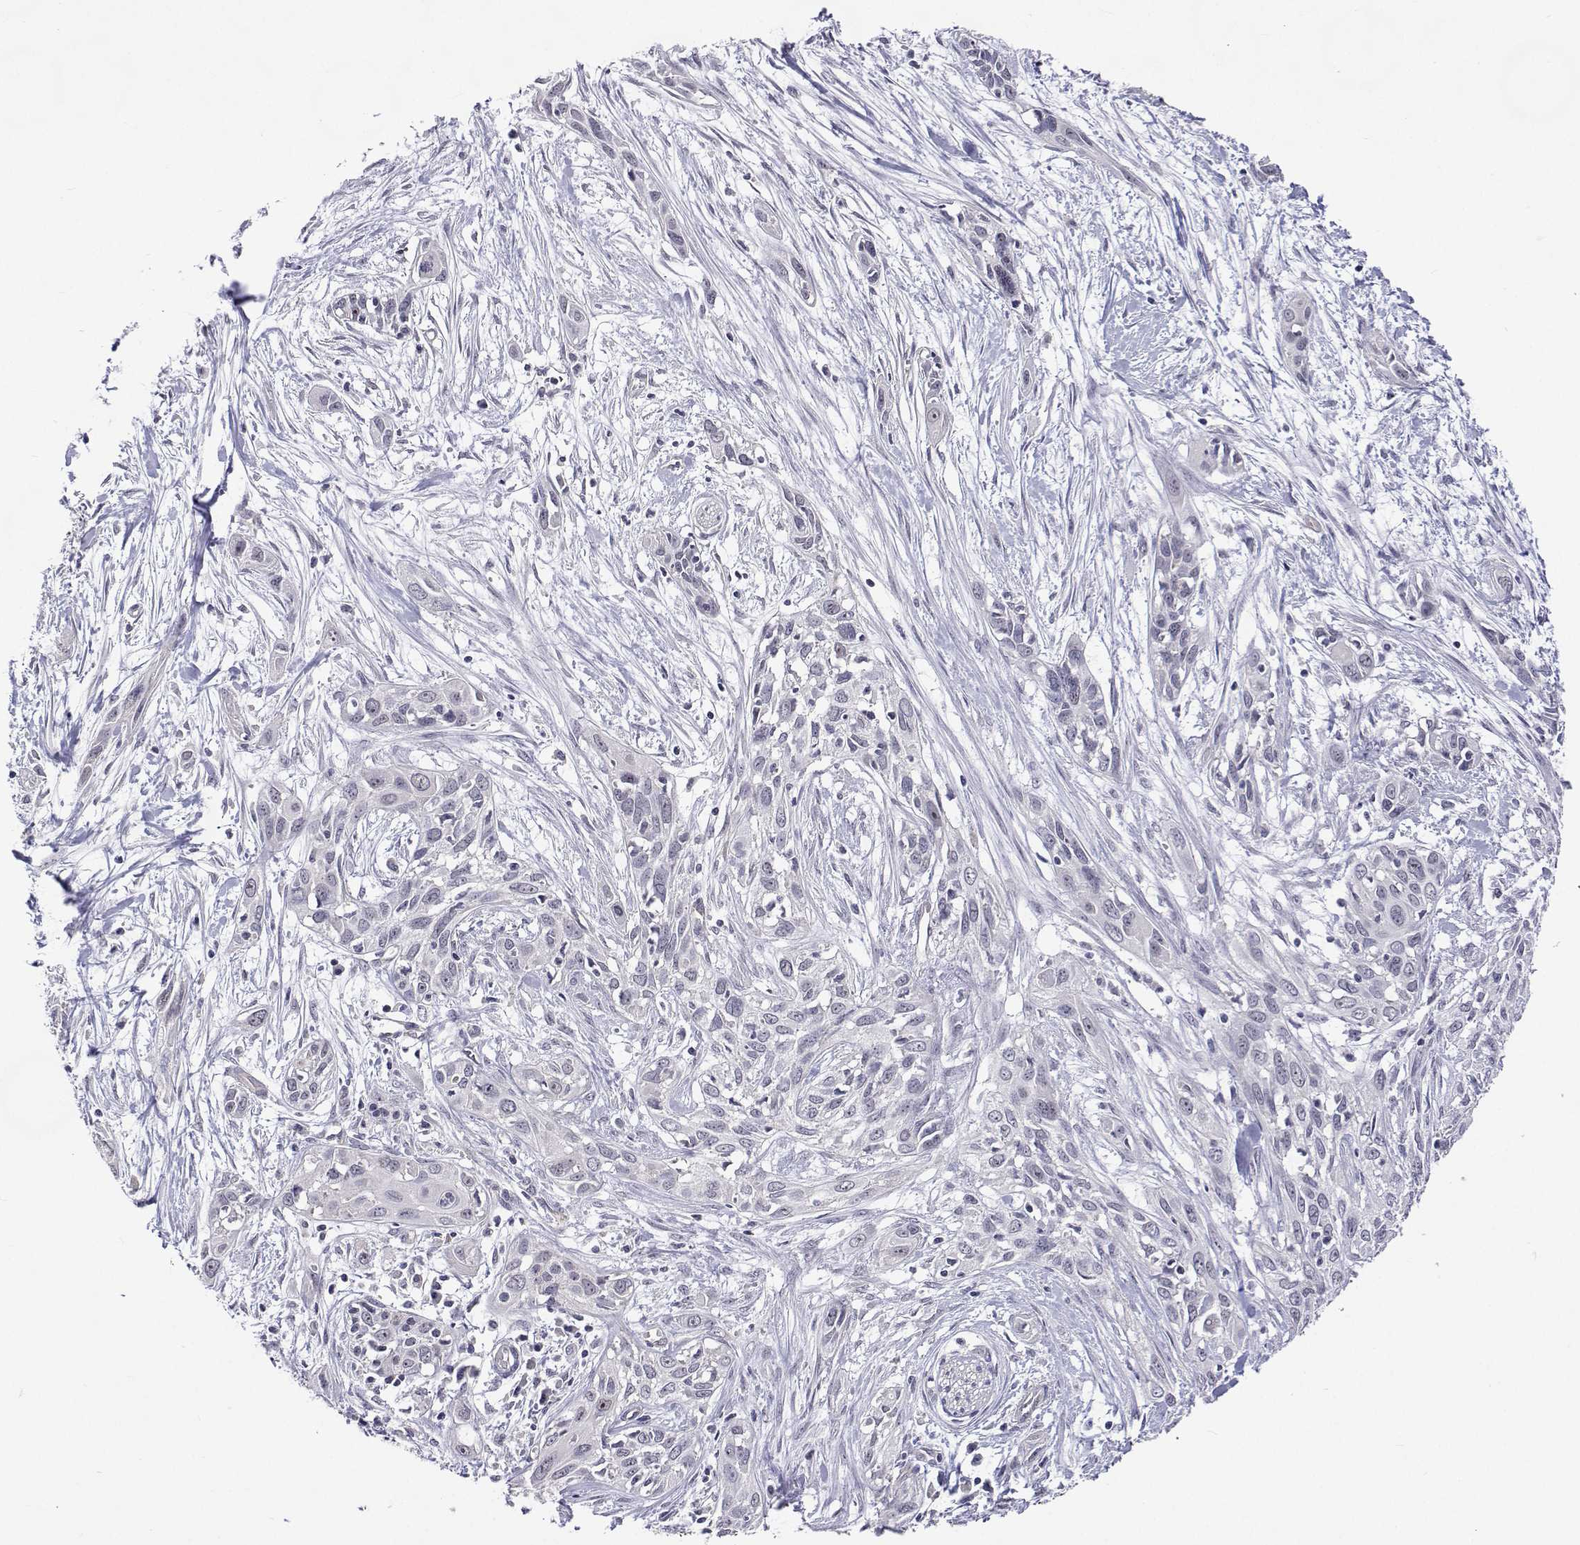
{"staining": {"intensity": "negative", "quantity": "none", "location": "none"}, "tissue": "pancreatic cancer", "cell_type": "Tumor cells", "image_type": "cancer", "snomed": [{"axis": "morphology", "description": "Adenocarcinoma, NOS"}, {"axis": "topography", "description": "Pancreas"}], "caption": "High power microscopy photomicrograph of an immunohistochemistry (IHC) histopathology image of pancreatic cancer, revealing no significant staining in tumor cells. (Brightfield microscopy of DAB immunohistochemistry (IHC) at high magnification).", "gene": "NHP2", "patient": {"sex": "female", "age": 55}}